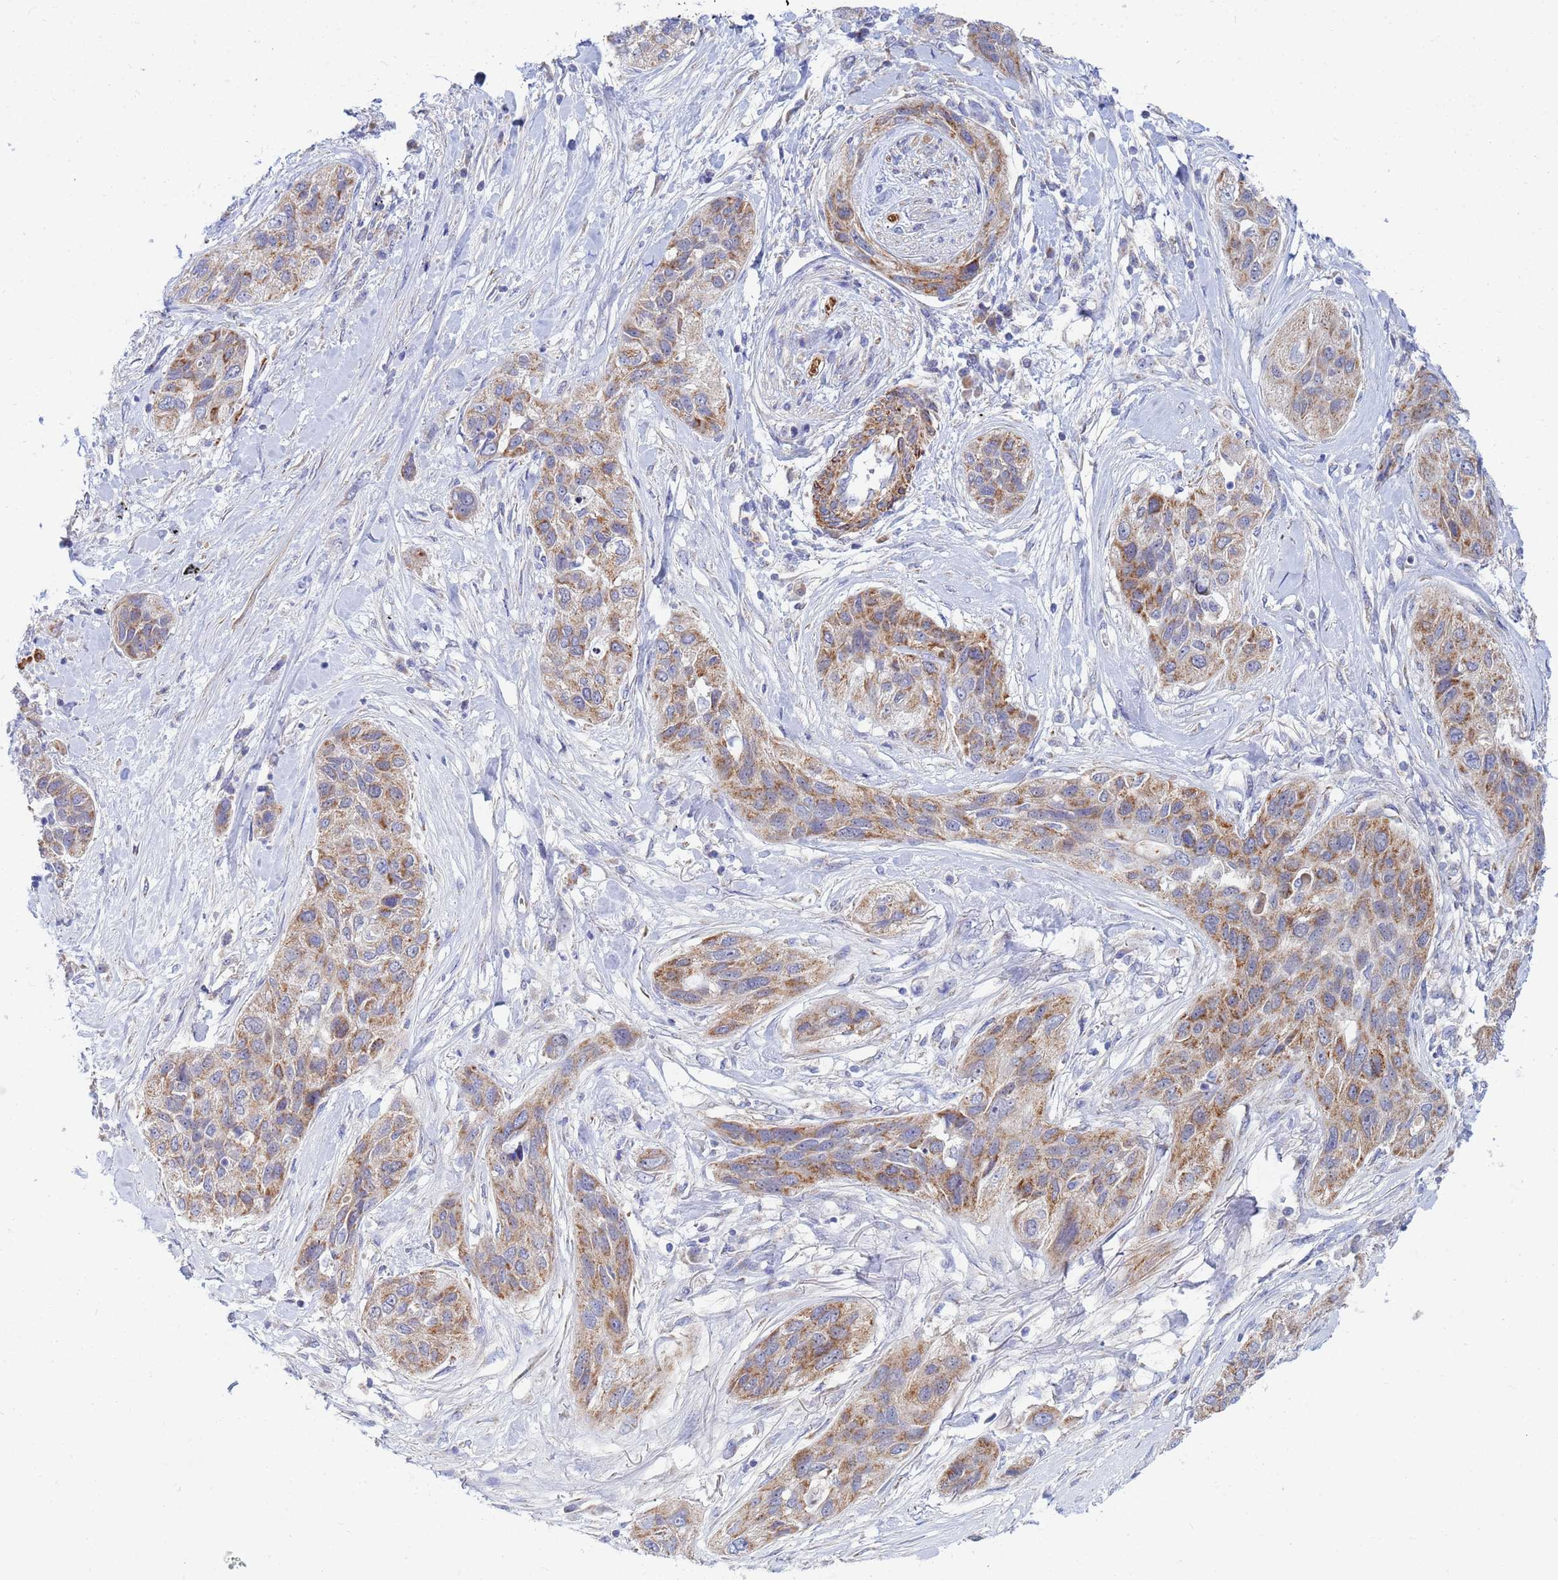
{"staining": {"intensity": "moderate", "quantity": ">75%", "location": "cytoplasmic/membranous"}, "tissue": "lung cancer", "cell_type": "Tumor cells", "image_type": "cancer", "snomed": [{"axis": "morphology", "description": "Squamous cell carcinoma, NOS"}, {"axis": "topography", "description": "Lung"}], "caption": "Protein expression analysis of human lung cancer (squamous cell carcinoma) reveals moderate cytoplasmic/membranous expression in approximately >75% of tumor cells. (Stains: DAB (3,3'-diaminobenzidine) in brown, nuclei in blue, Microscopy: brightfield microscopy at high magnification).", "gene": "SDR39U1", "patient": {"sex": "female", "age": 70}}